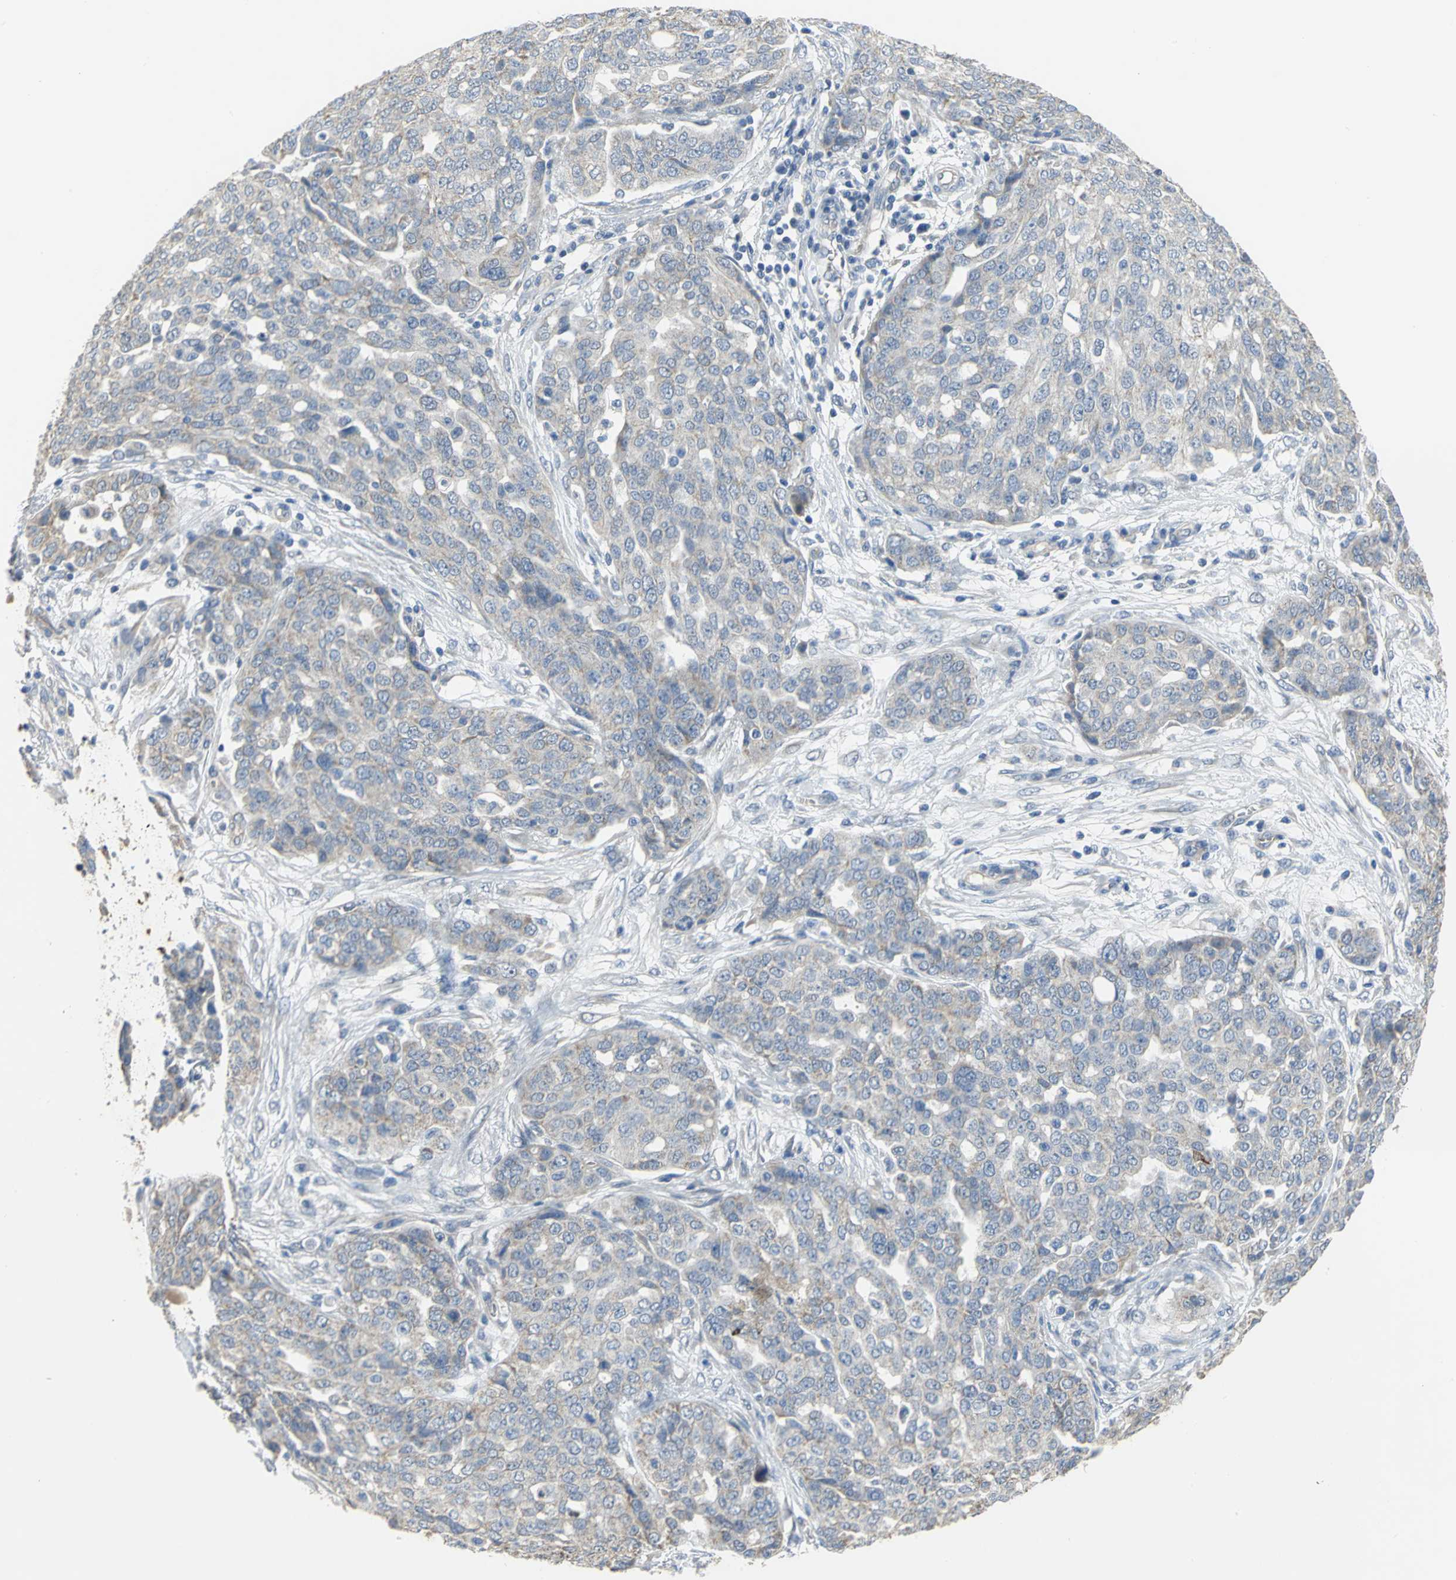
{"staining": {"intensity": "negative", "quantity": "none", "location": "none"}, "tissue": "ovarian cancer", "cell_type": "Tumor cells", "image_type": "cancer", "snomed": [{"axis": "morphology", "description": "Cystadenocarcinoma, serous, NOS"}, {"axis": "topography", "description": "Soft tissue"}, {"axis": "topography", "description": "Ovary"}], "caption": "Immunohistochemistry (IHC) of human ovarian cancer demonstrates no positivity in tumor cells.", "gene": "HTR1F", "patient": {"sex": "female", "age": 57}}